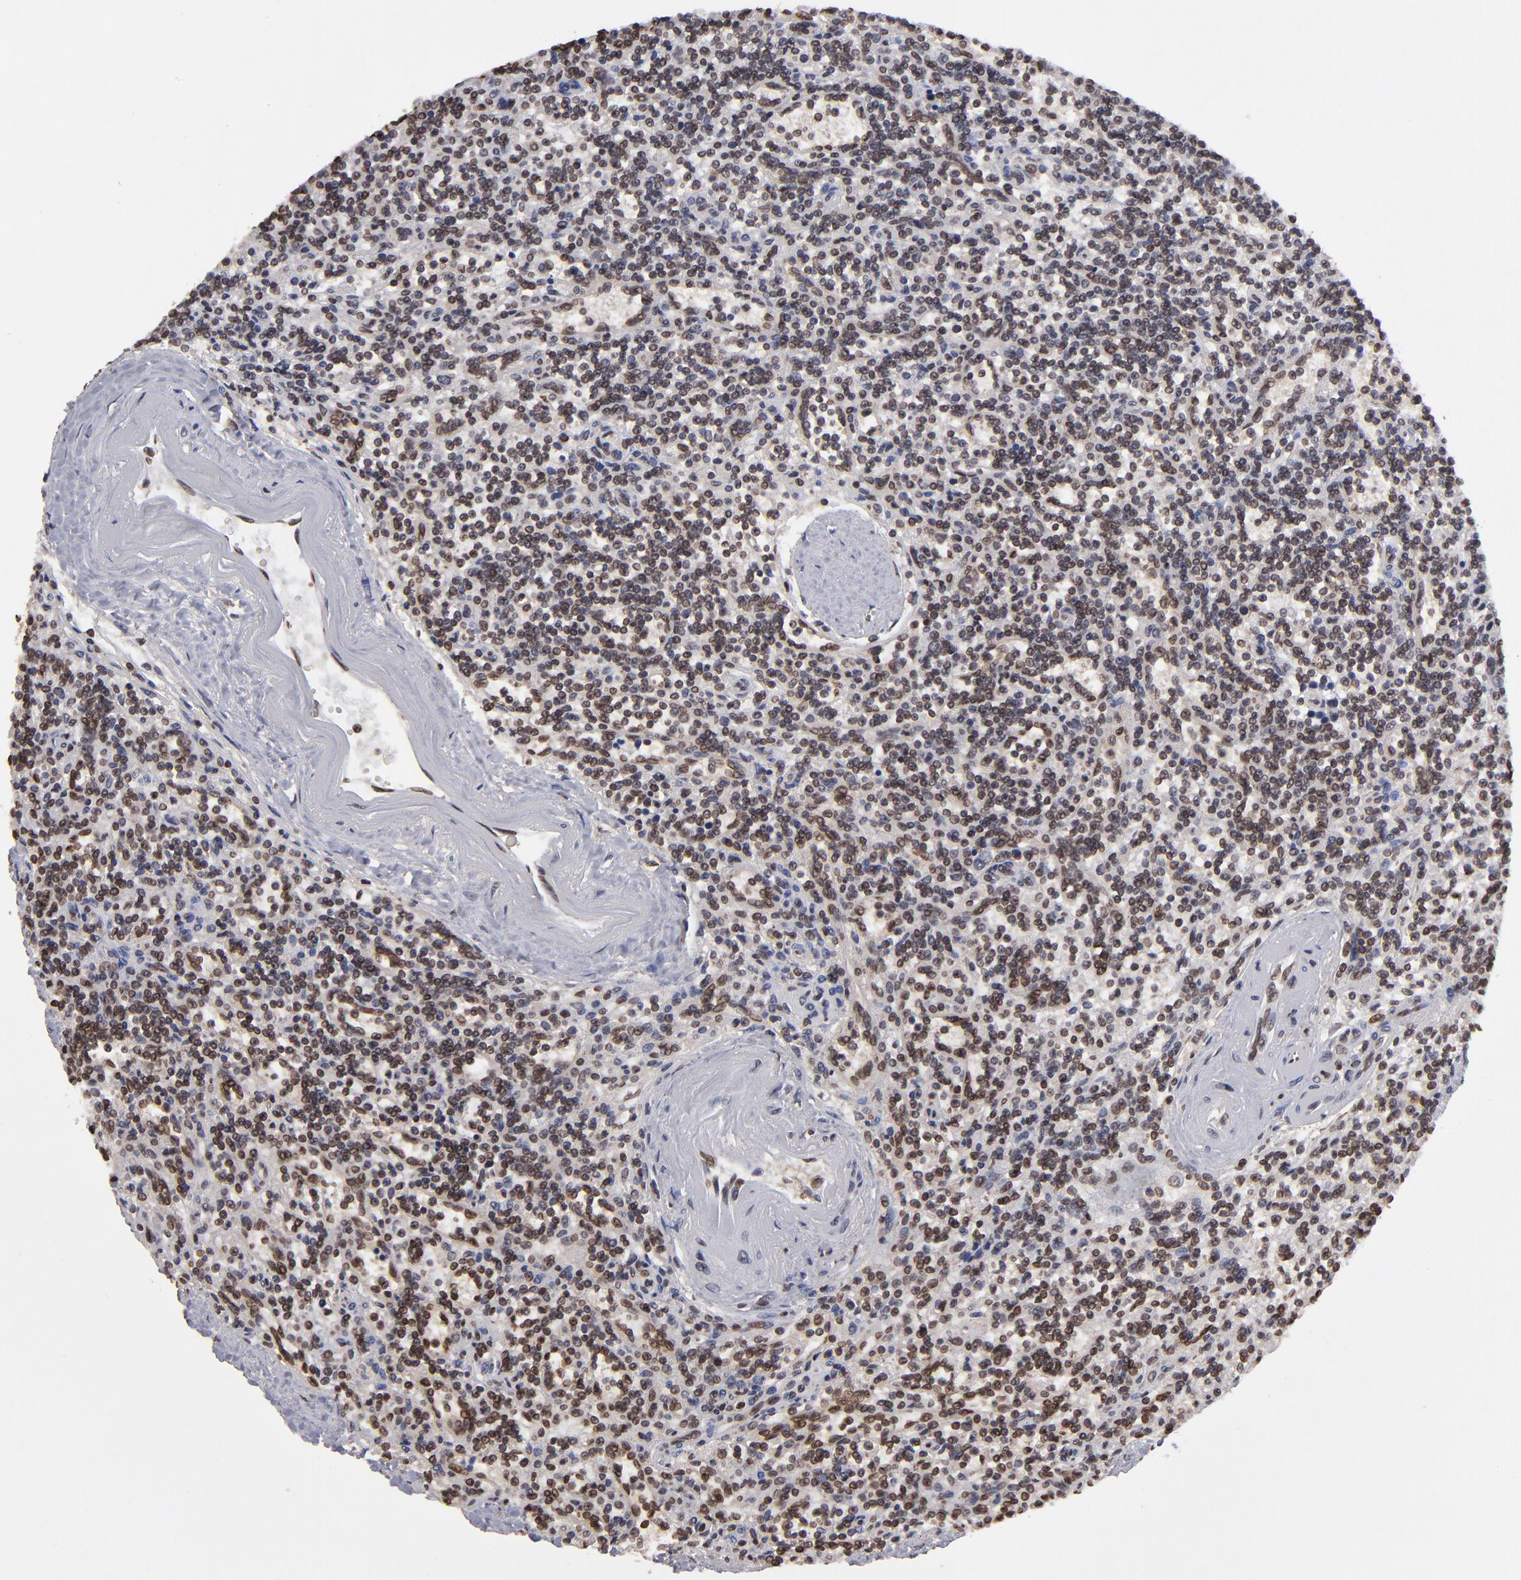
{"staining": {"intensity": "moderate", "quantity": ">75%", "location": "nuclear"}, "tissue": "lymphoma", "cell_type": "Tumor cells", "image_type": "cancer", "snomed": [{"axis": "morphology", "description": "Malignant lymphoma, non-Hodgkin's type, Low grade"}, {"axis": "topography", "description": "Spleen"}], "caption": "There is medium levels of moderate nuclear positivity in tumor cells of malignant lymphoma, non-Hodgkin's type (low-grade), as demonstrated by immunohistochemical staining (brown color).", "gene": "AKT1", "patient": {"sex": "male", "age": 73}}